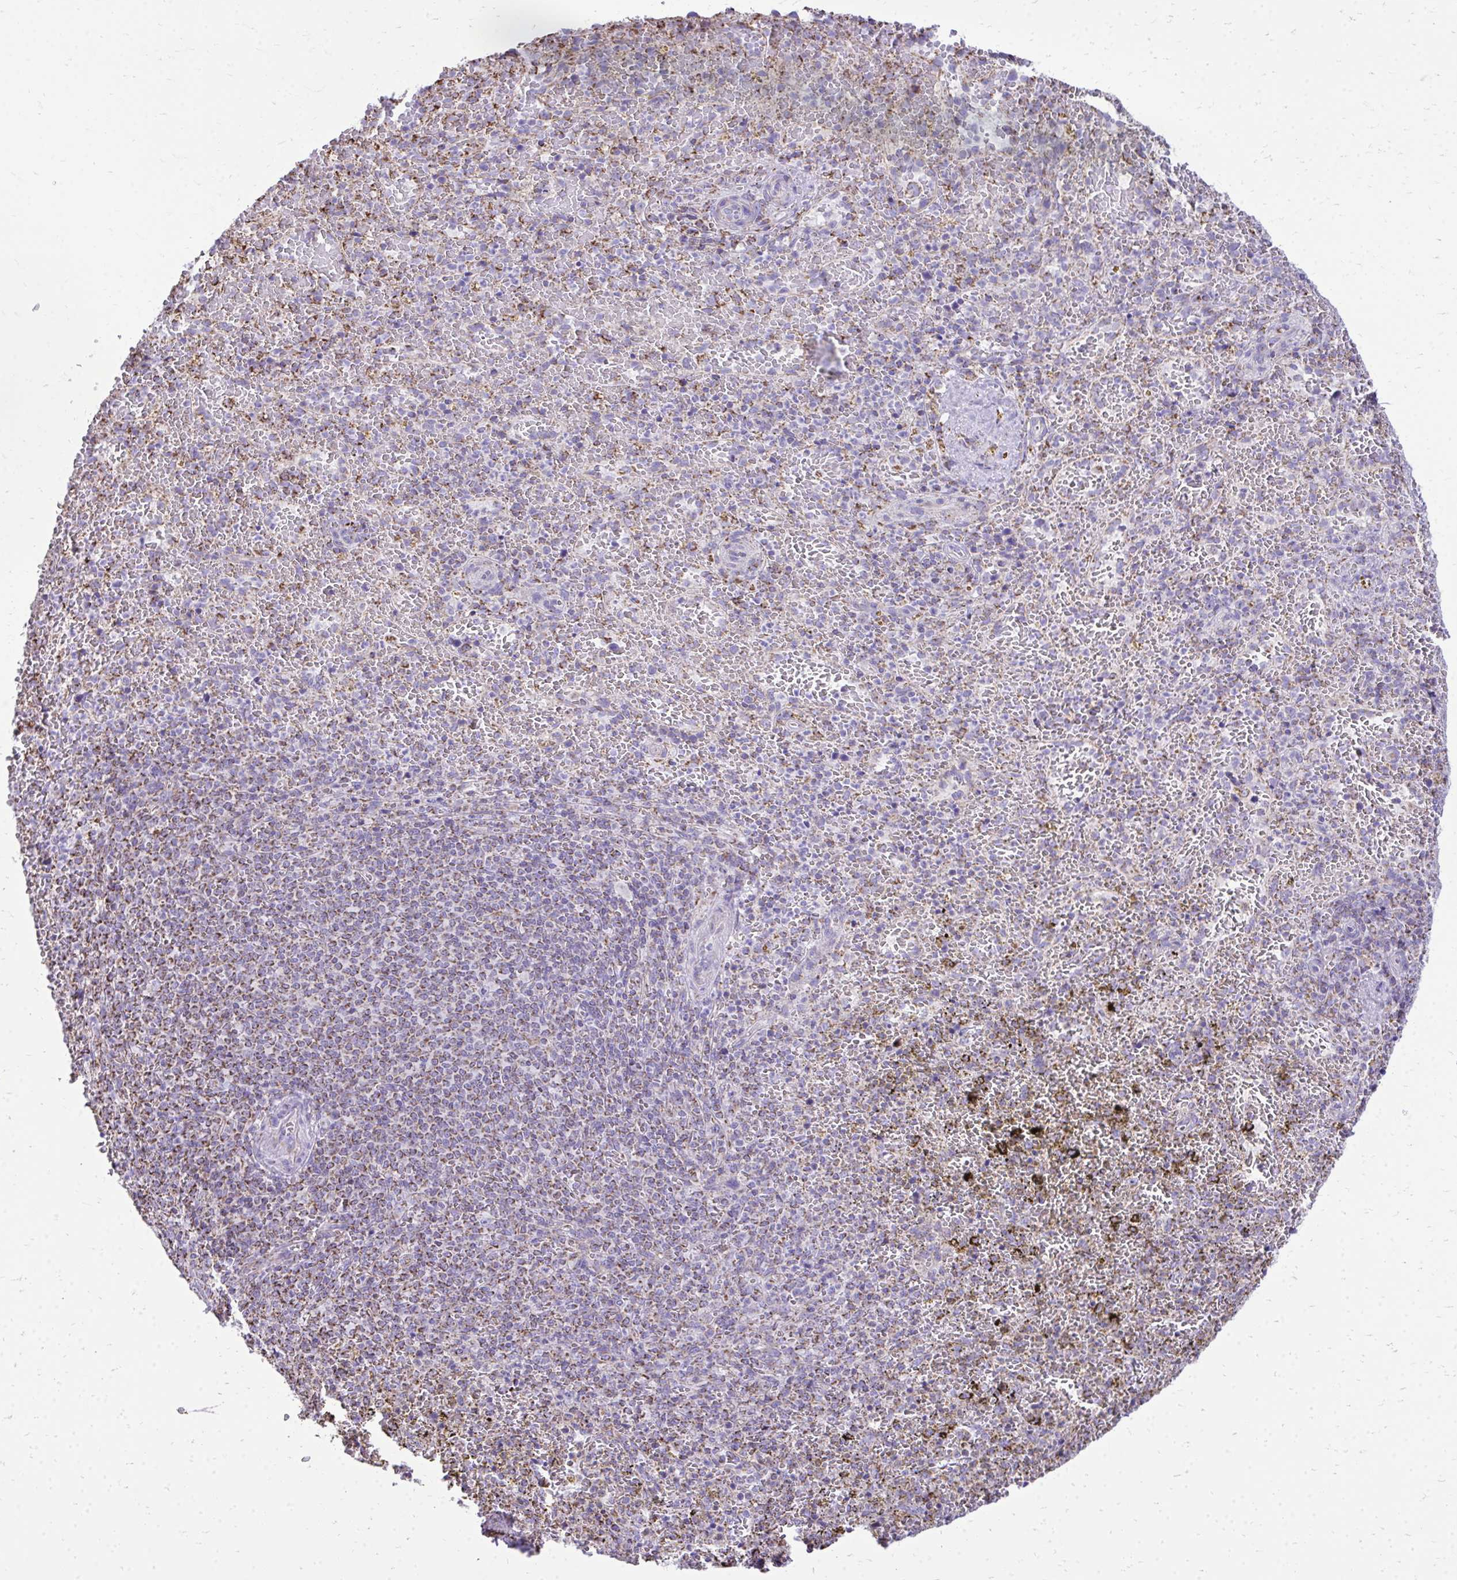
{"staining": {"intensity": "moderate", "quantity": "25%-75%", "location": "cytoplasmic/membranous"}, "tissue": "spleen", "cell_type": "Cells in red pulp", "image_type": "normal", "snomed": [{"axis": "morphology", "description": "Normal tissue, NOS"}, {"axis": "topography", "description": "Spleen"}], "caption": "Immunohistochemical staining of unremarkable spleen demonstrates medium levels of moderate cytoplasmic/membranous positivity in about 25%-75% of cells in red pulp. (DAB IHC, brown staining for protein, blue staining for nuclei).", "gene": "MPZL2", "patient": {"sex": "female", "age": 50}}